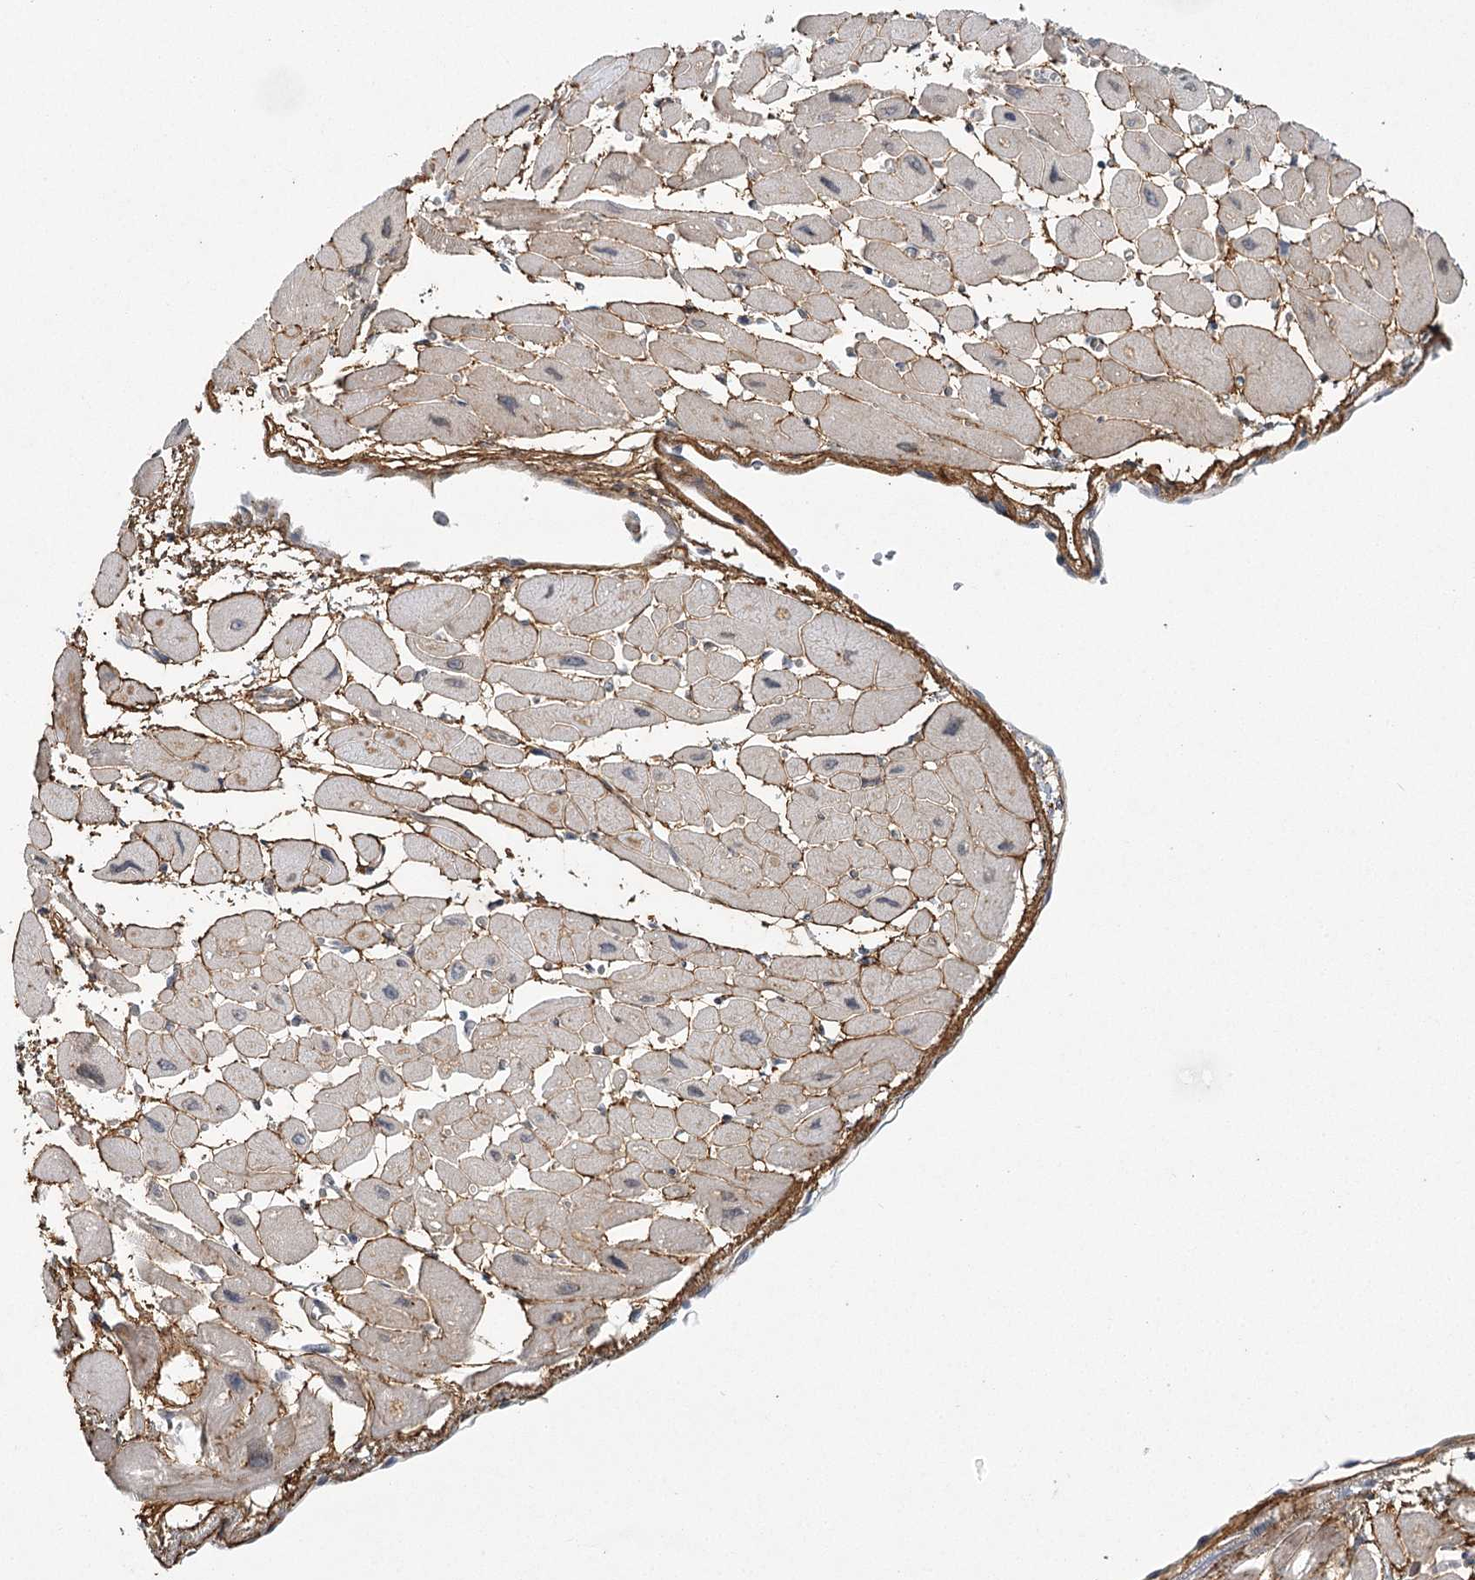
{"staining": {"intensity": "weak", "quantity": "<25%", "location": "cytoplasmic/membranous"}, "tissue": "heart muscle", "cell_type": "Cardiomyocytes", "image_type": "normal", "snomed": [{"axis": "morphology", "description": "Normal tissue, NOS"}, {"axis": "topography", "description": "Heart"}], "caption": "Human heart muscle stained for a protein using immunohistochemistry displays no expression in cardiomyocytes.", "gene": "MED28", "patient": {"sex": "female", "age": 54}}